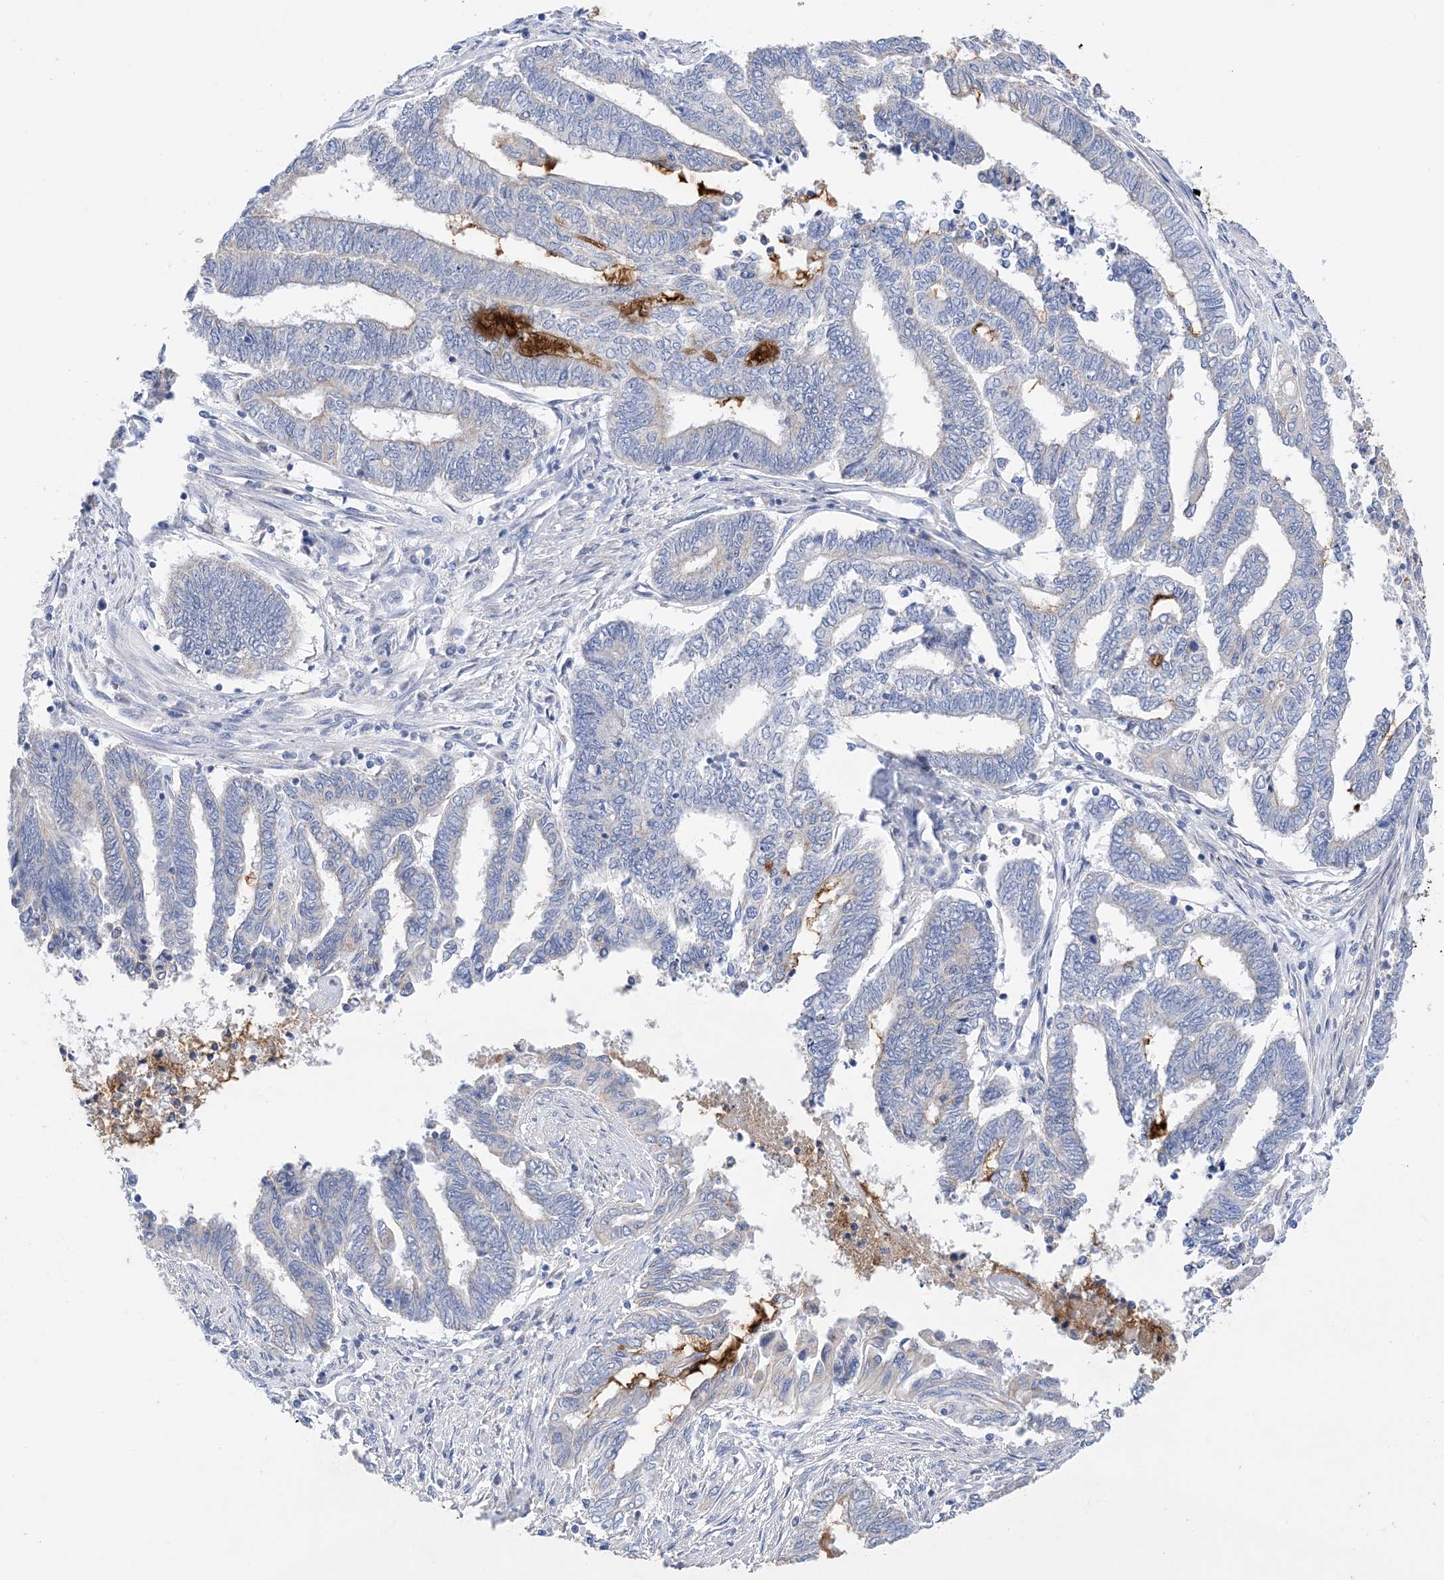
{"staining": {"intensity": "negative", "quantity": "none", "location": "none"}, "tissue": "endometrial cancer", "cell_type": "Tumor cells", "image_type": "cancer", "snomed": [{"axis": "morphology", "description": "Adenocarcinoma, NOS"}, {"axis": "topography", "description": "Uterus"}, {"axis": "topography", "description": "Endometrium"}], "caption": "DAB (3,3'-diaminobenzidine) immunohistochemical staining of endometrial cancer (adenocarcinoma) displays no significant expression in tumor cells.", "gene": "PLK4", "patient": {"sex": "female", "age": 70}}